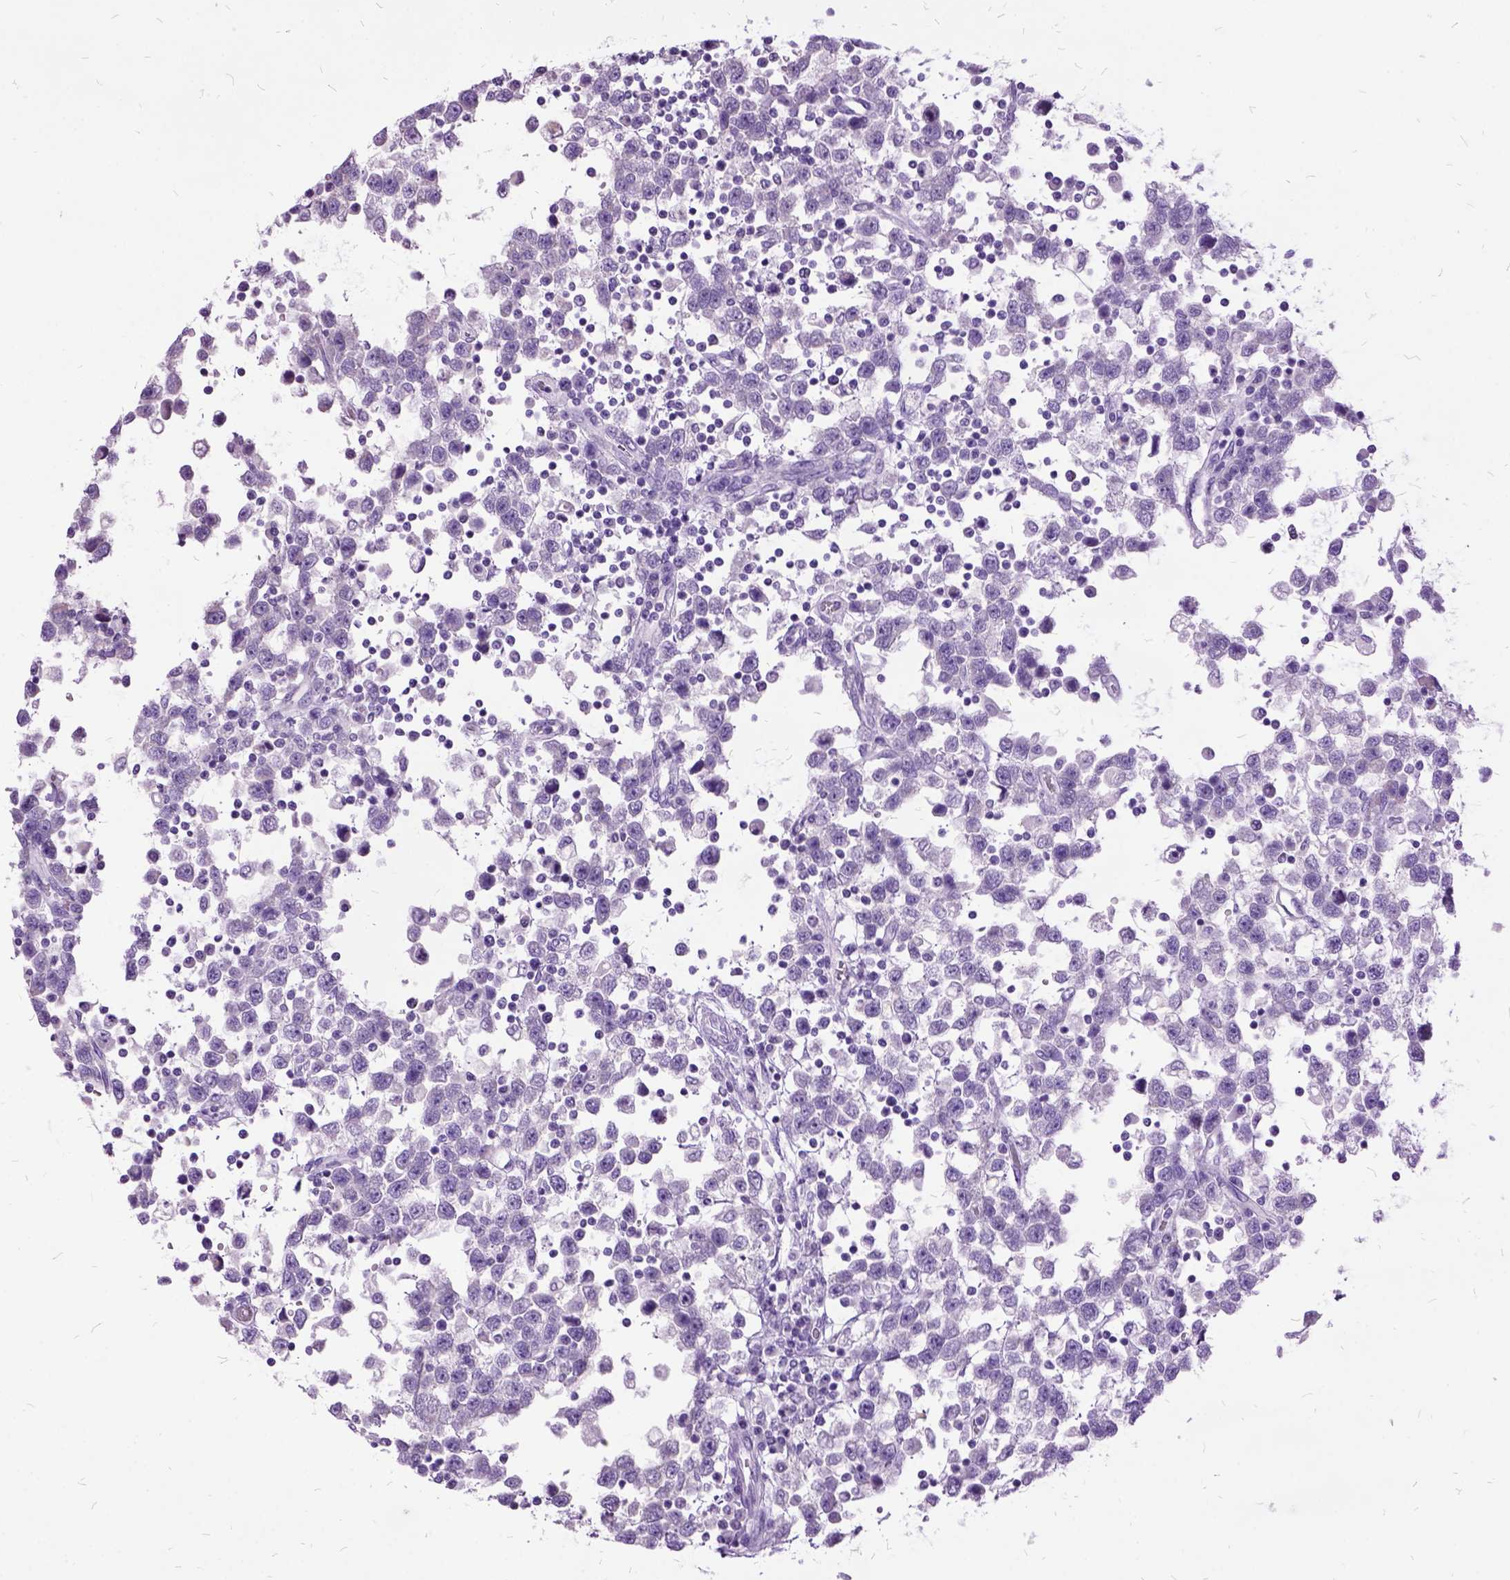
{"staining": {"intensity": "negative", "quantity": "none", "location": "none"}, "tissue": "testis cancer", "cell_type": "Tumor cells", "image_type": "cancer", "snomed": [{"axis": "morphology", "description": "Seminoma, NOS"}, {"axis": "topography", "description": "Testis"}], "caption": "IHC image of neoplastic tissue: human testis cancer stained with DAB displays no significant protein staining in tumor cells.", "gene": "MME", "patient": {"sex": "male", "age": 34}}